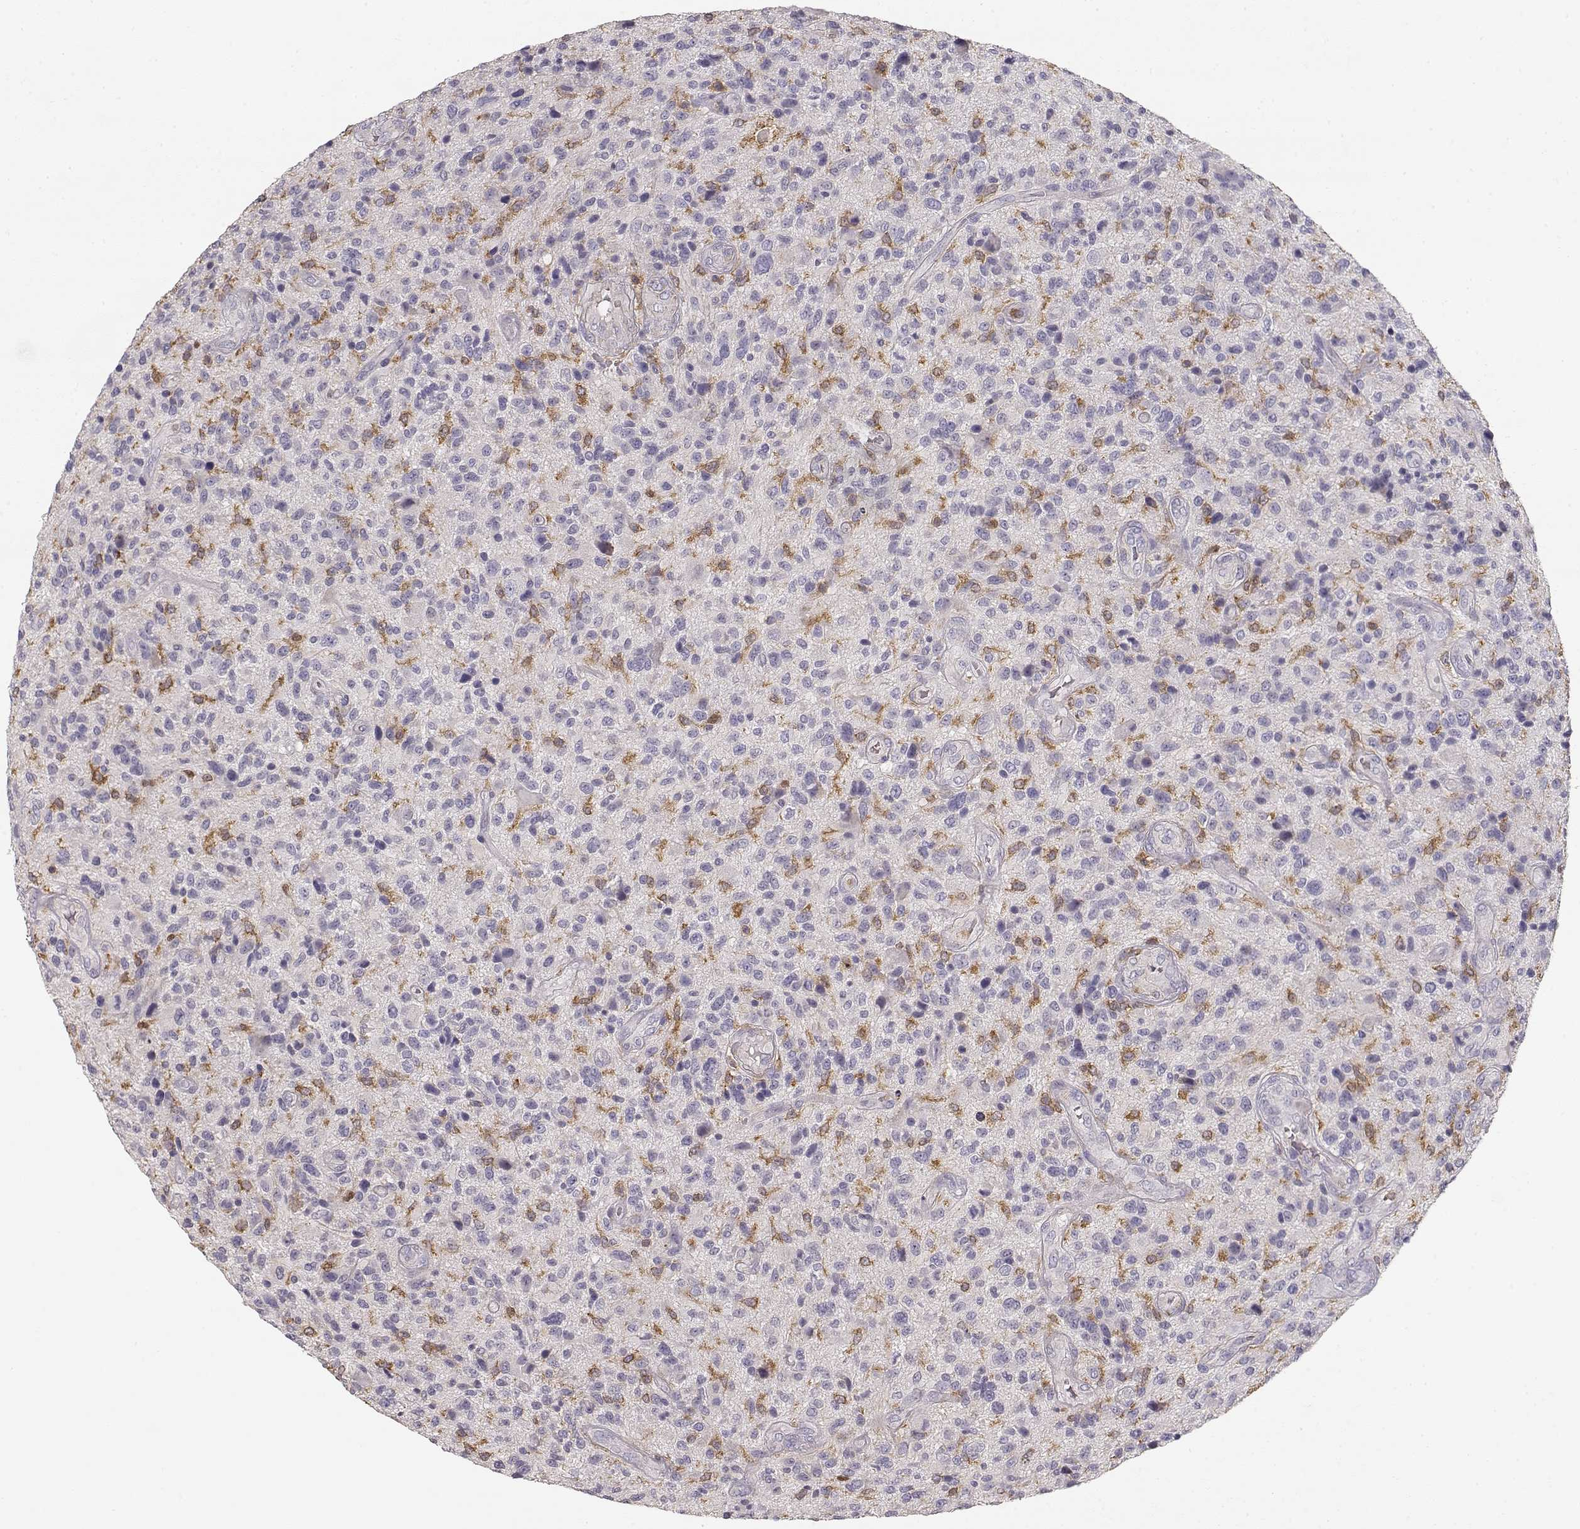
{"staining": {"intensity": "negative", "quantity": "none", "location": "none"}, "tissue": "glioma", "cell_type": "Tumor cells", "image_type": "cancer", "snomed": [{"axis": "morphology", "description": "Glioma, malignant, High grade"}, {"axis": "topography", "description": "Brain"}], "caption": "This is a micrograph of immunohistochemistry staining of malignant high-grade glioma, which shows no positivity in tumor cells.", "gene": "VAV1", "patient": {"sex": "male", "age": 47}}